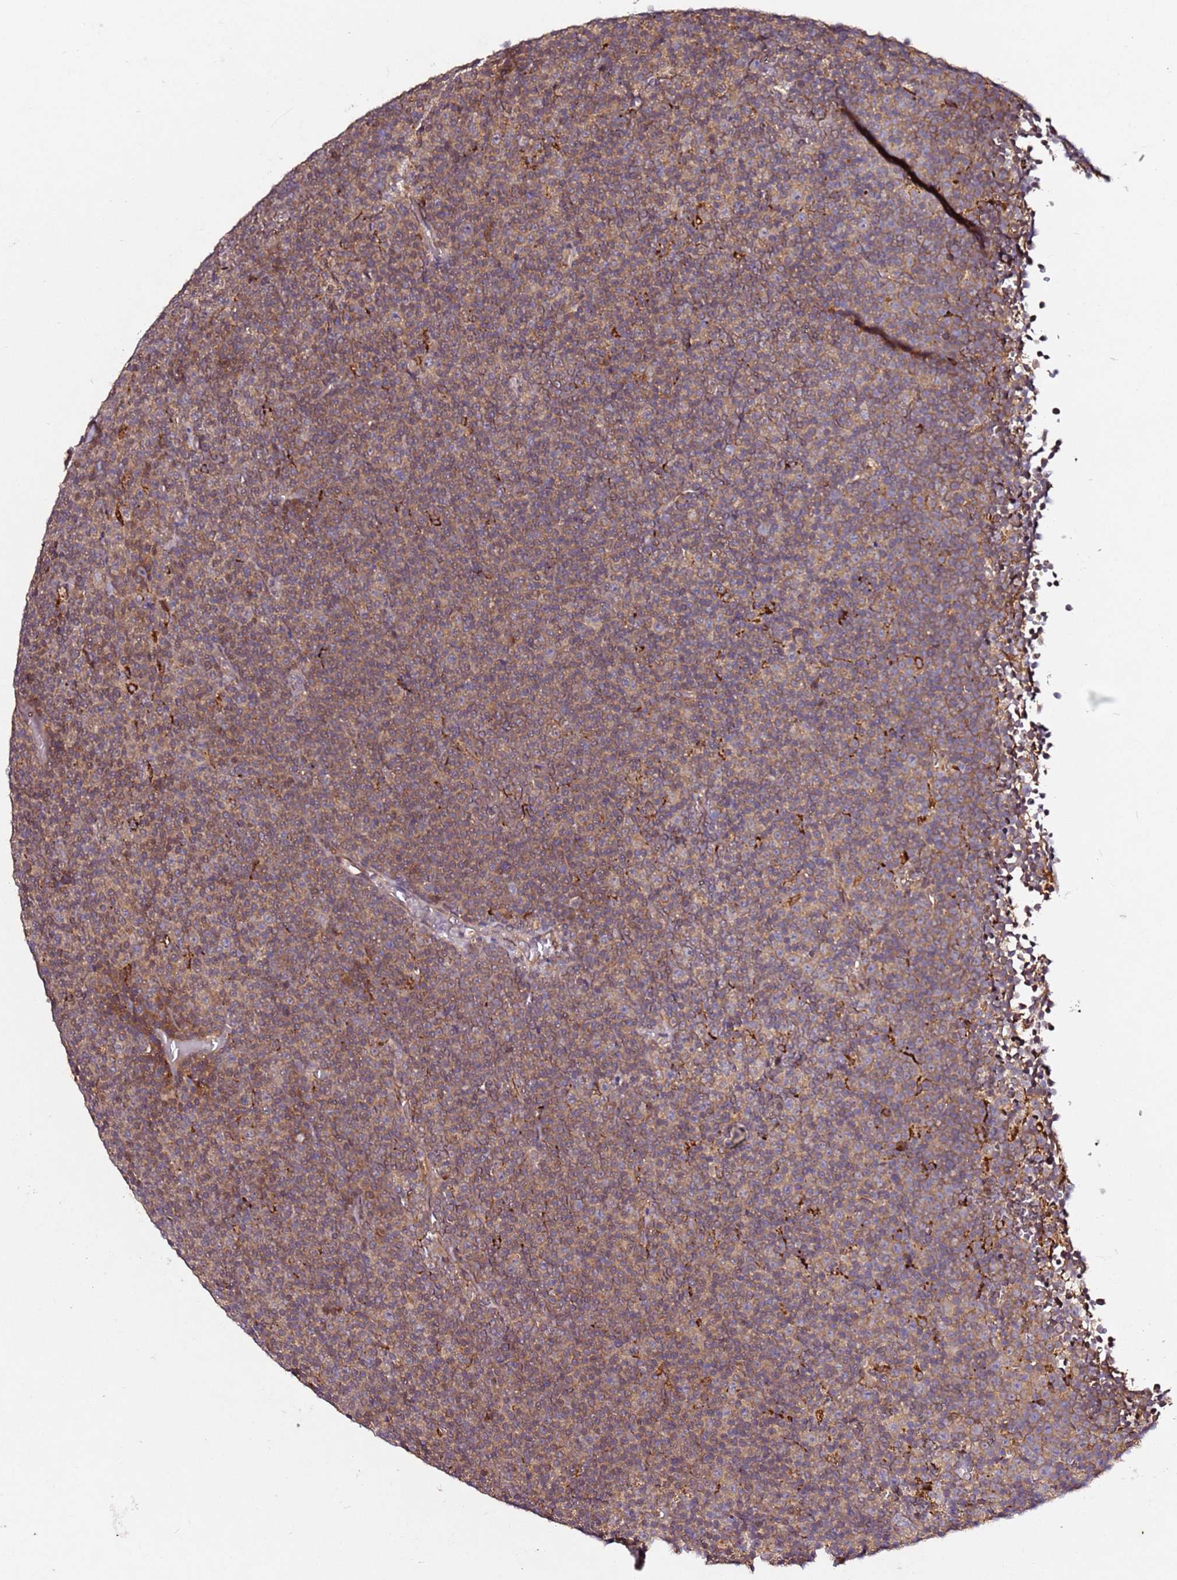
{"staining": {"intensity": "moderate", "quantity": ">75%", "location": "cytoplasmic/membranous"}, "tissue": "lymphoma", "cell_type": "Tumor cells", "image_type": "cancer", "snomed": [{"axis": "morphology", "description": "Malignant lymphoma, non-Hodgkin's type, Low grade"}, {"axis": "topography", "description": "Lymph node"}], "caption": "Brown immunohistochemical staining in human lymphoma exhibits moderate cytoplasmic/membranous staining in approximately >75% of tumor cells. (brown staining indicates protein expression, while blue staining denotes nuclei).", "gene": "ALG11", "patient": {"sex": "female", "age": 67}}